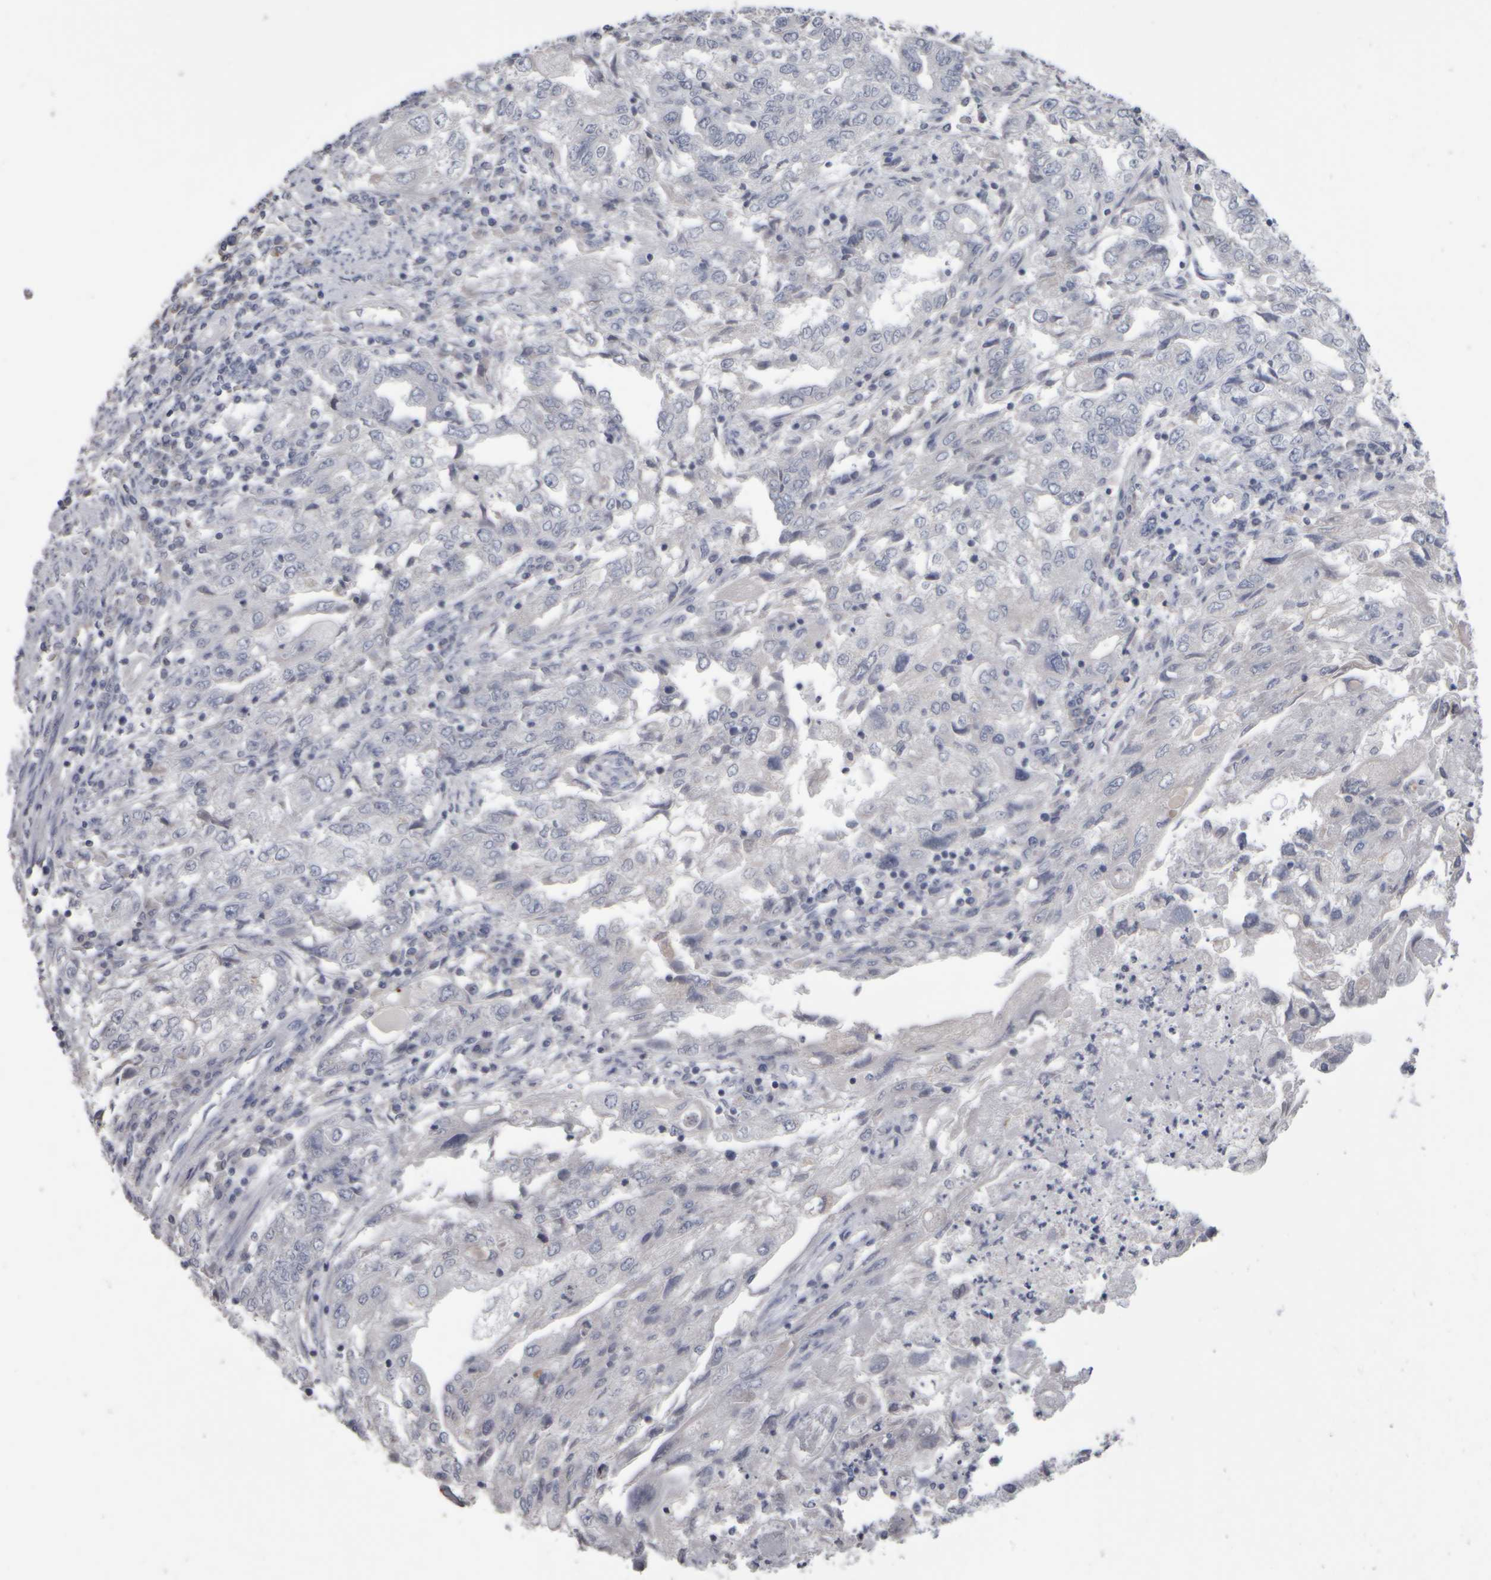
{"staining": {"intensity": "negative", "quantity": "none", "location": "none"}, "tissue": "endometrial cancer", "cell_type": "Tumor cells", "image_type": "cancer", "snomed": [{"axis": "morphology", "description": "Adenocarcinoma, NOS"}, {"axis": "topography", "description": "Endometrium"}], "caption": "The immunohistochemistry (IHC) histopathology image has no significant expression in tumor cells of endometrial adenocarcinoma tissue.", "gene": "EPHX2", "patient": {"sex": "female", "age": 49}}